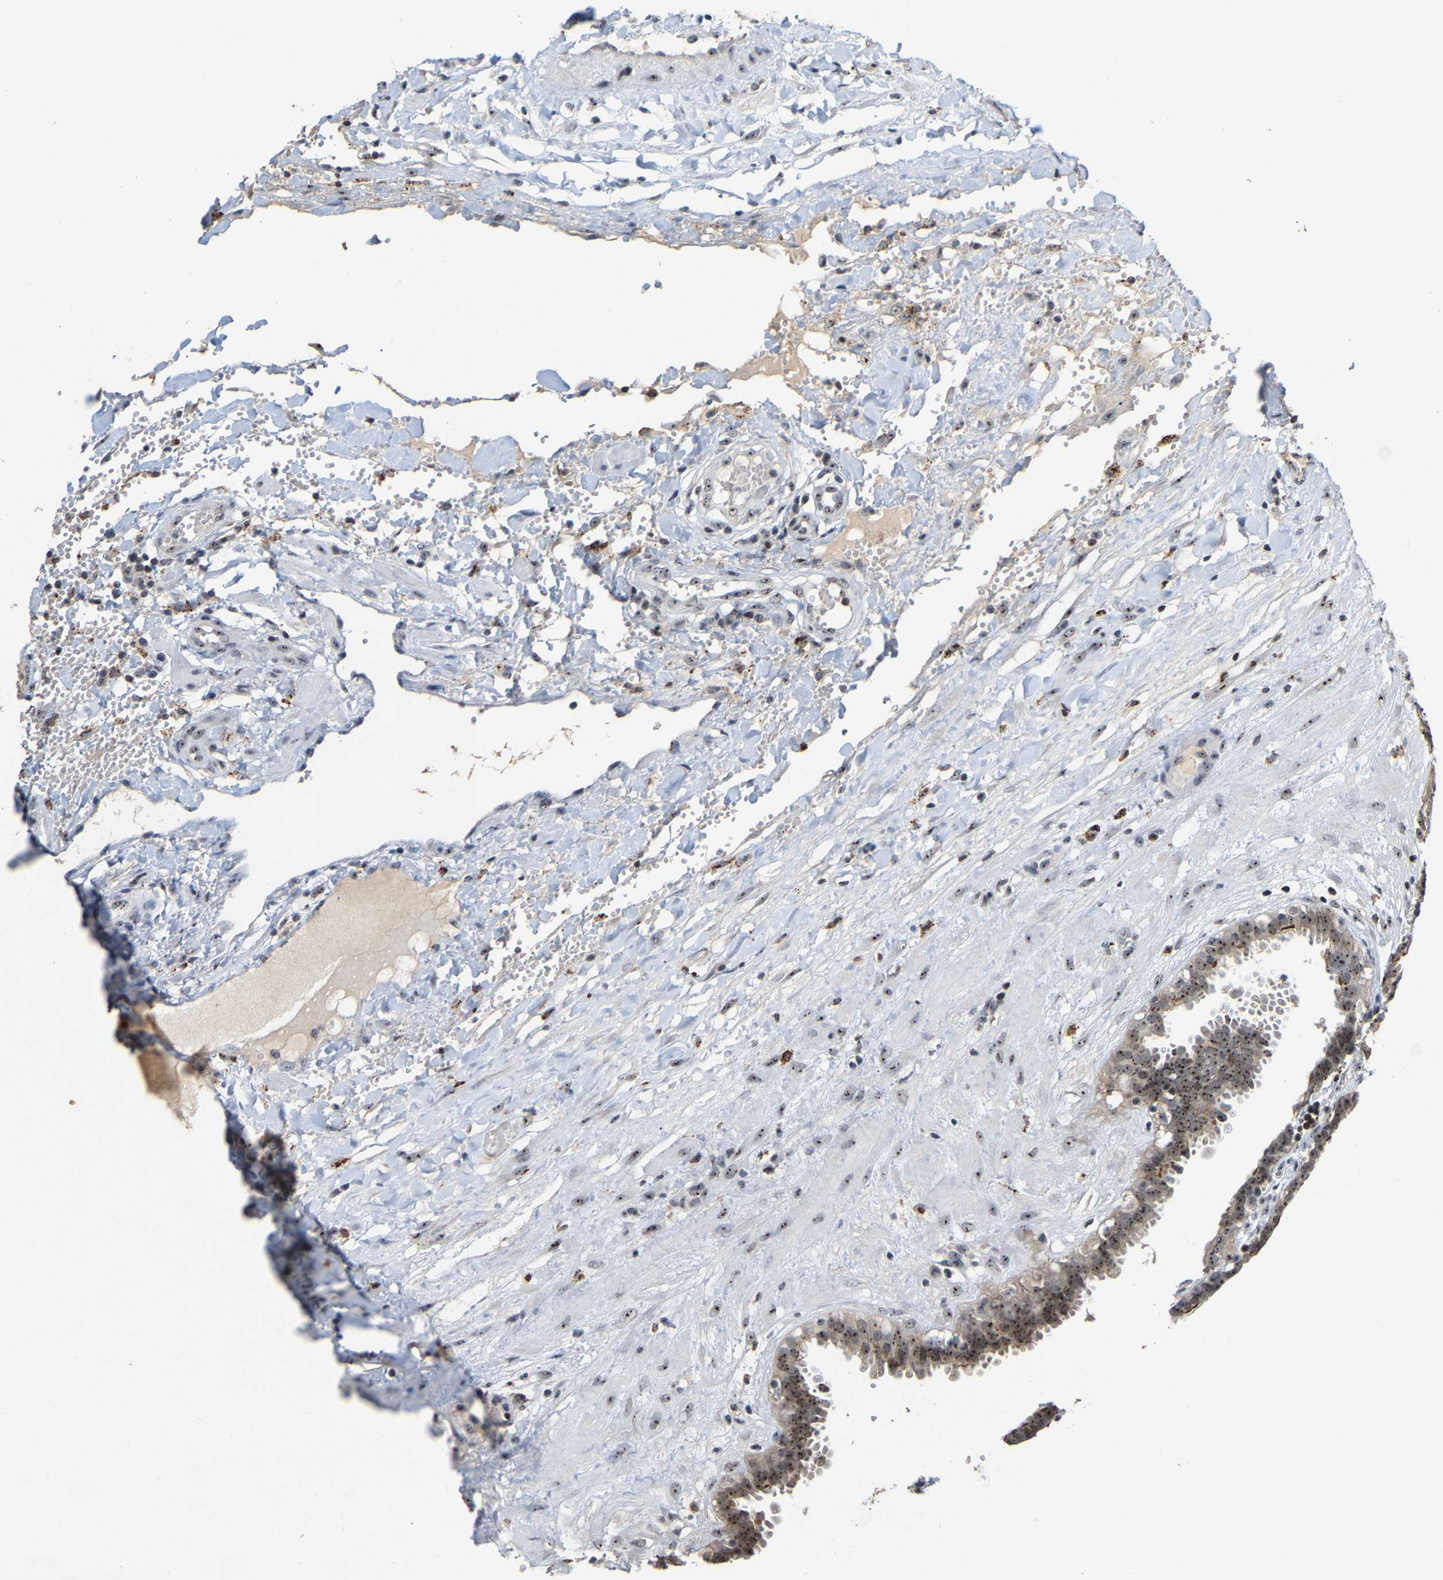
{"staining": {"intensity": "moderate", "quantity": ">75%", "location": "cytoplasmic/membranous,nuclear"}, "tissue": "fallopian tube", "cell_type": "Glandular cells", "image_type": "normal", "snomed": [{"axis": "morphology", "description": "Normal tissue, NOS"}, {"axis": "topography", "description": "Fallopian tube"}, {"axis": "topography", "description": "Placenta"}], "caption": "The photomicrograph shows immunohistochemical staining of unremarkable fallopian tube. There is moderate cytoplasmic/membranous,nuclear expression is identified in approximately >75% of glandular cells. (DAB (3,3'-diaminobenzidine) IHC, brown staining for protein, blue staining for nuclei).", "gene": "NOP58", "patient": {"sex": "female", "age": 32}}